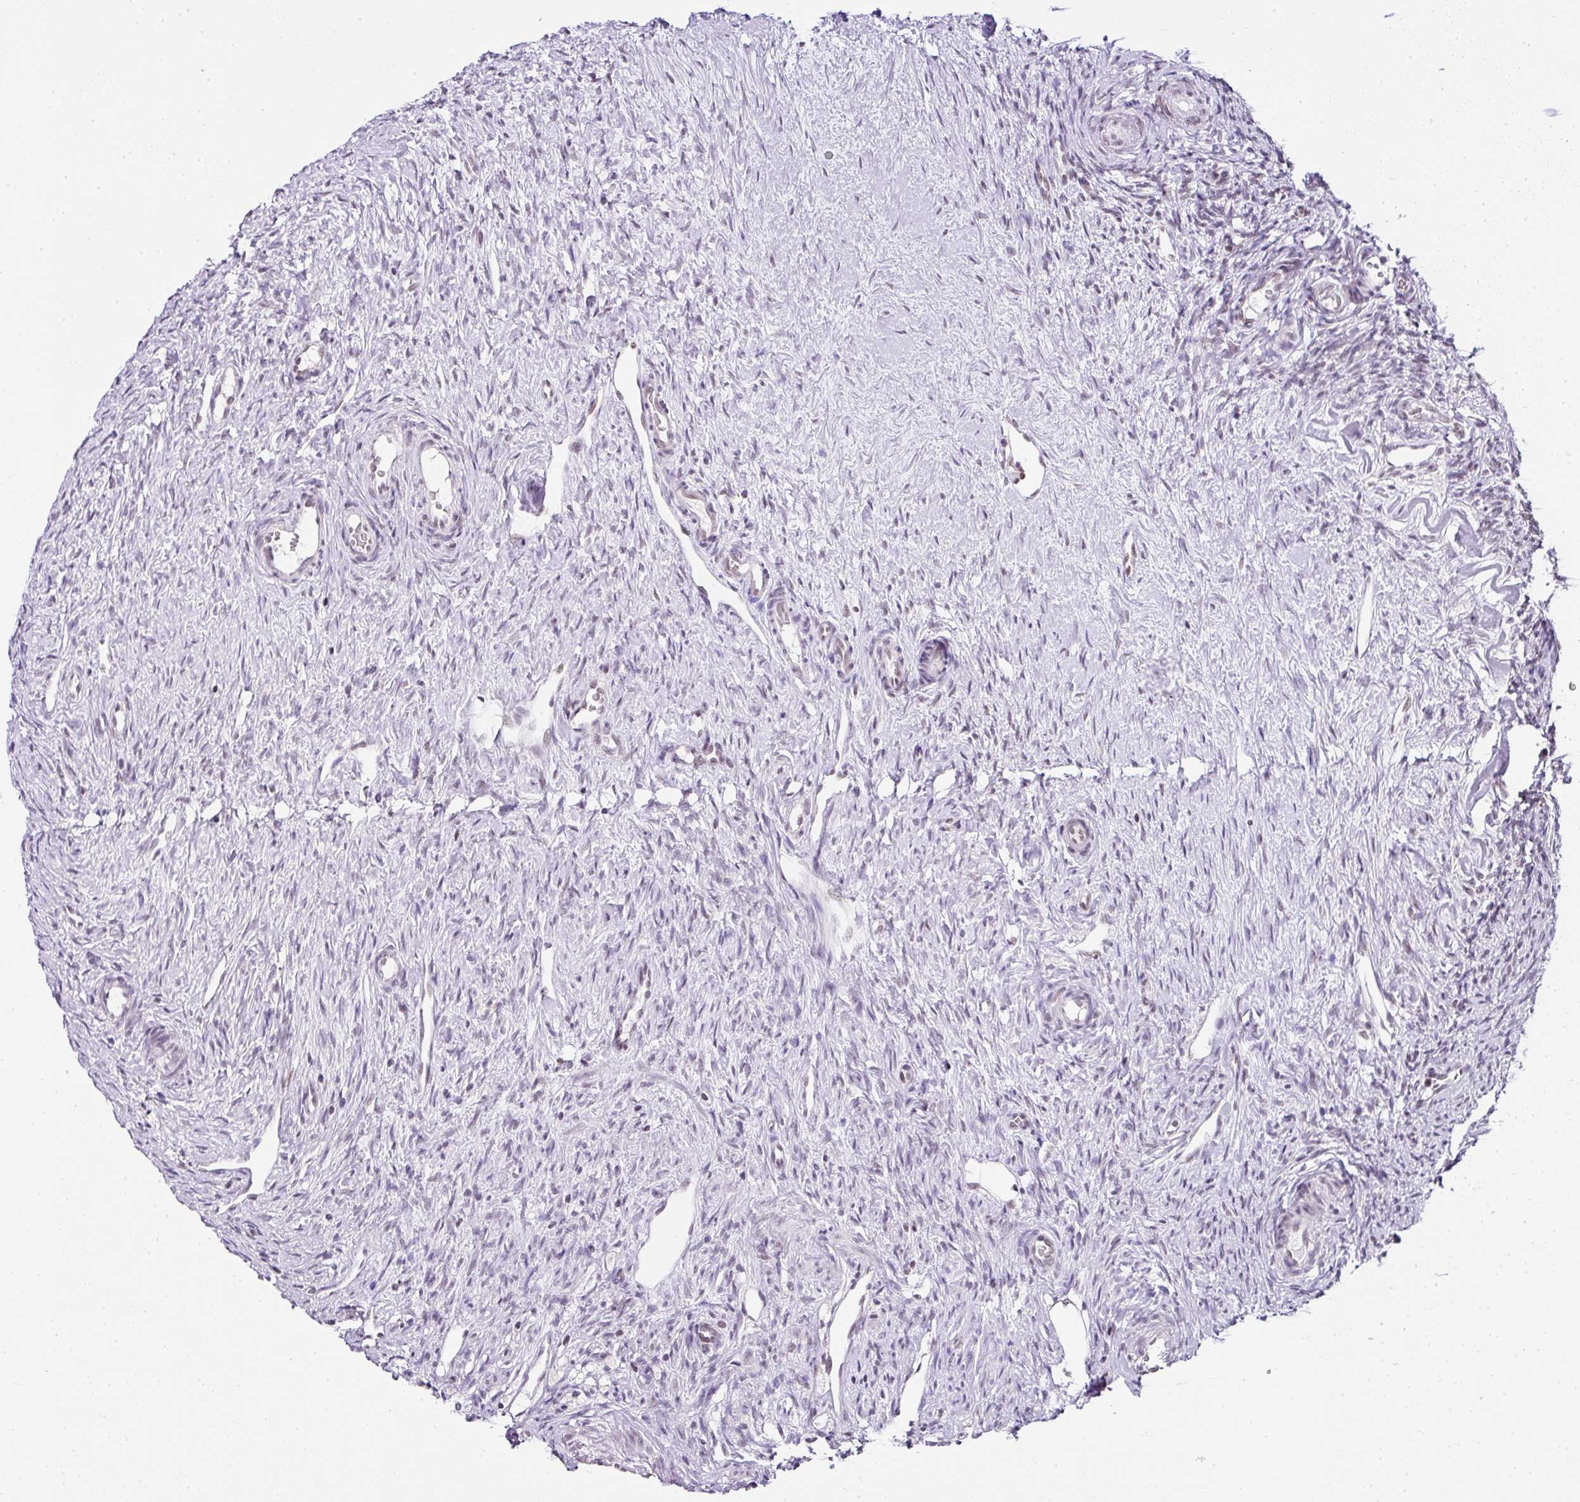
{"staining": {"intensity": "weak", "quantity": ">75%", "location": "cytoplasmic/membranous,nuclear"}, "tissue": "ovary", "cell_type": "Follicle cells", "image_type": "normal", "snomed": [{"axis": "morphology", "description": "Normal tissue, NOS"}, {"axis": "topography", "description": "Ovary"}], "caption": "Immunohistochemical staining of unremarkable ovary exhibits weak cytoplasmic/membranous,nuclear protein staining in approximately >75% of follicle cells.", "gene": "FAM32A", "patient": {"sex": "female", "age": 51}}